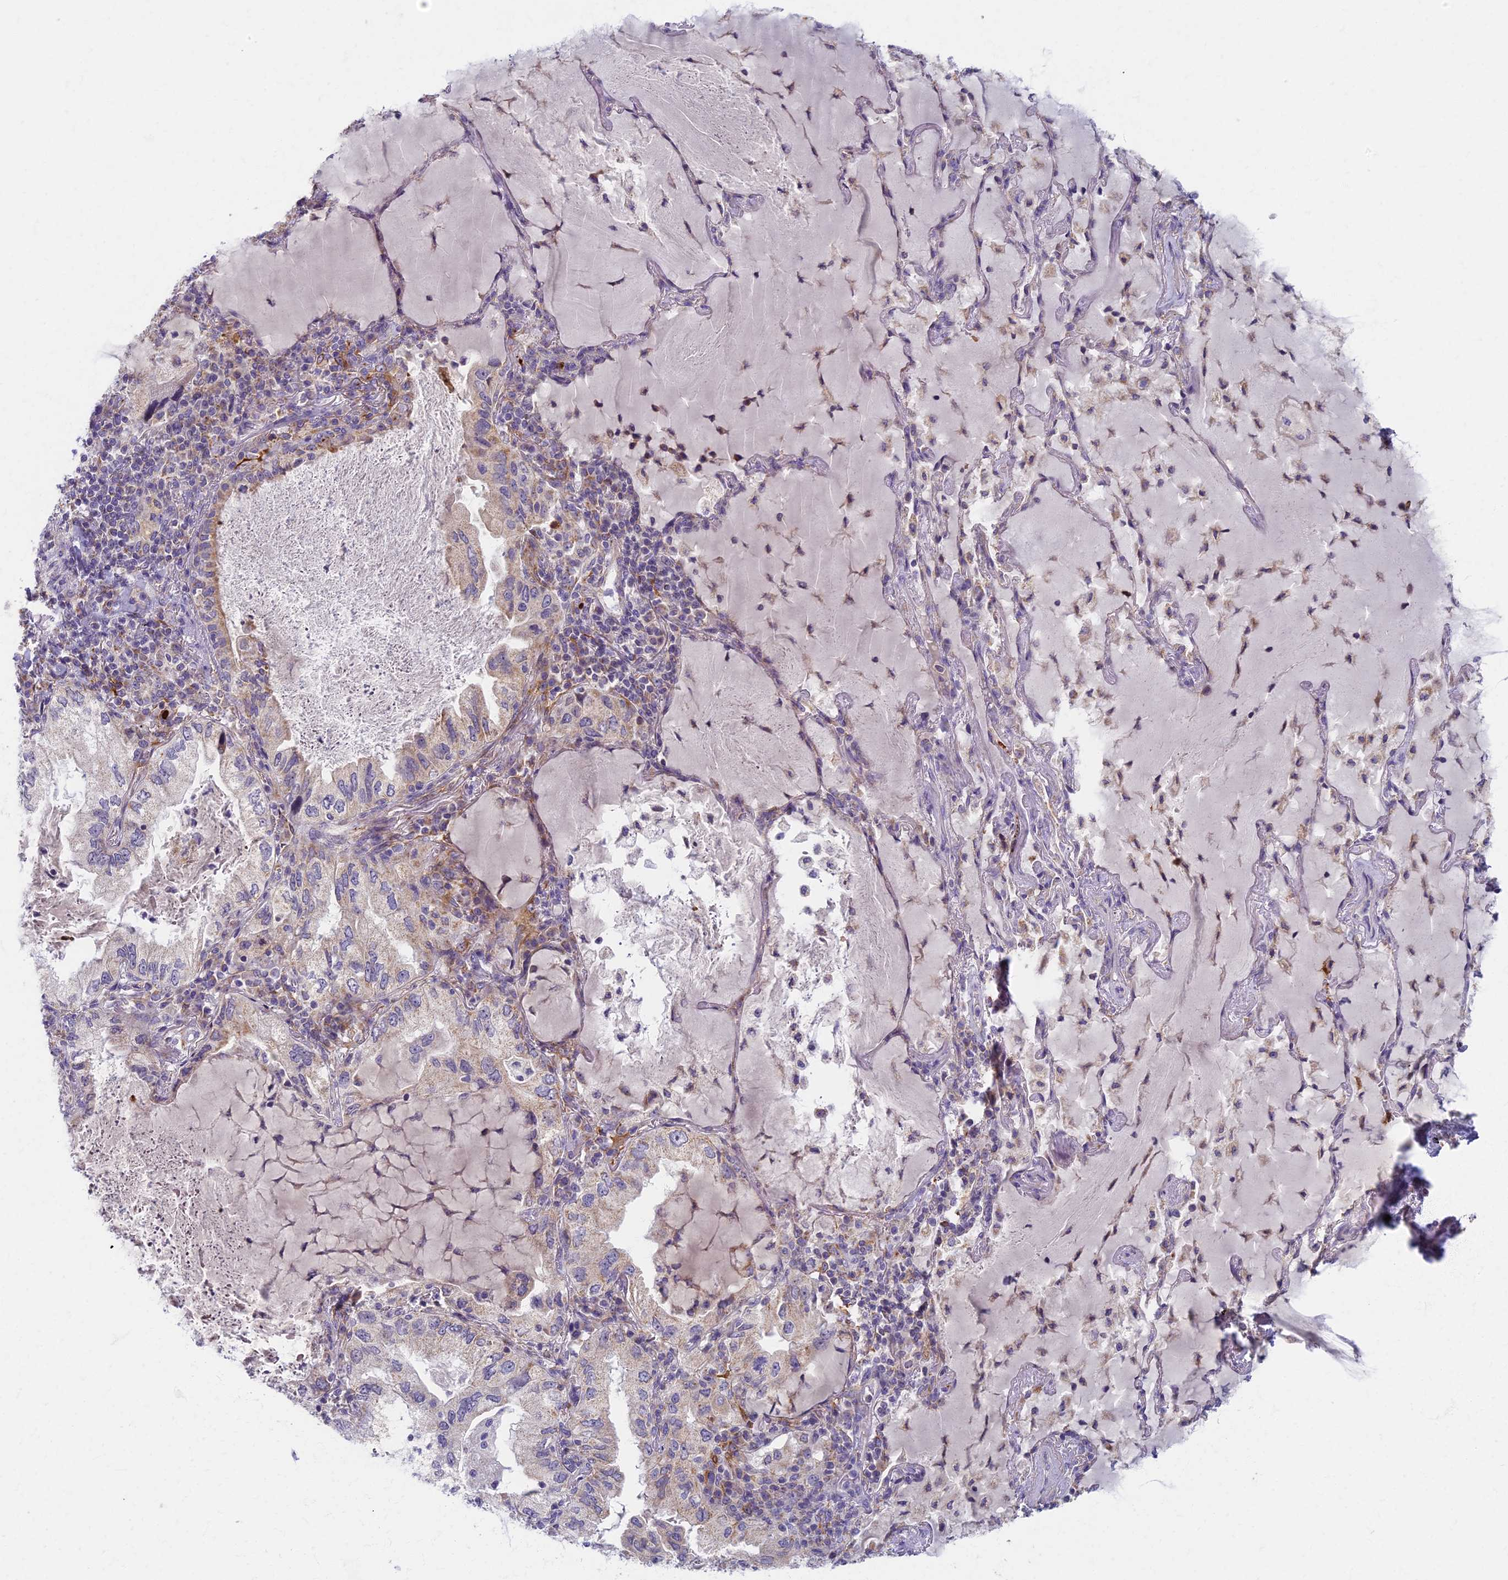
{"staining": {"intensity": "negative", "quantity": "none", "location": "none"}, "tissue": "lung cancer", "cell_type": "Tumor cells", "image_type": "cancer", "snomed": [{"axis": "morphology", "description": "Adenocarcinoma, NOS"}, {"axis": "topography", "description": "Lung"}], "caption": "Lung adenocarcinoma stained for a protein using IHC reveals no positivity tumor cells.", "gene": "MRPS25", "patient": {"sex": "female", "age": 69}}